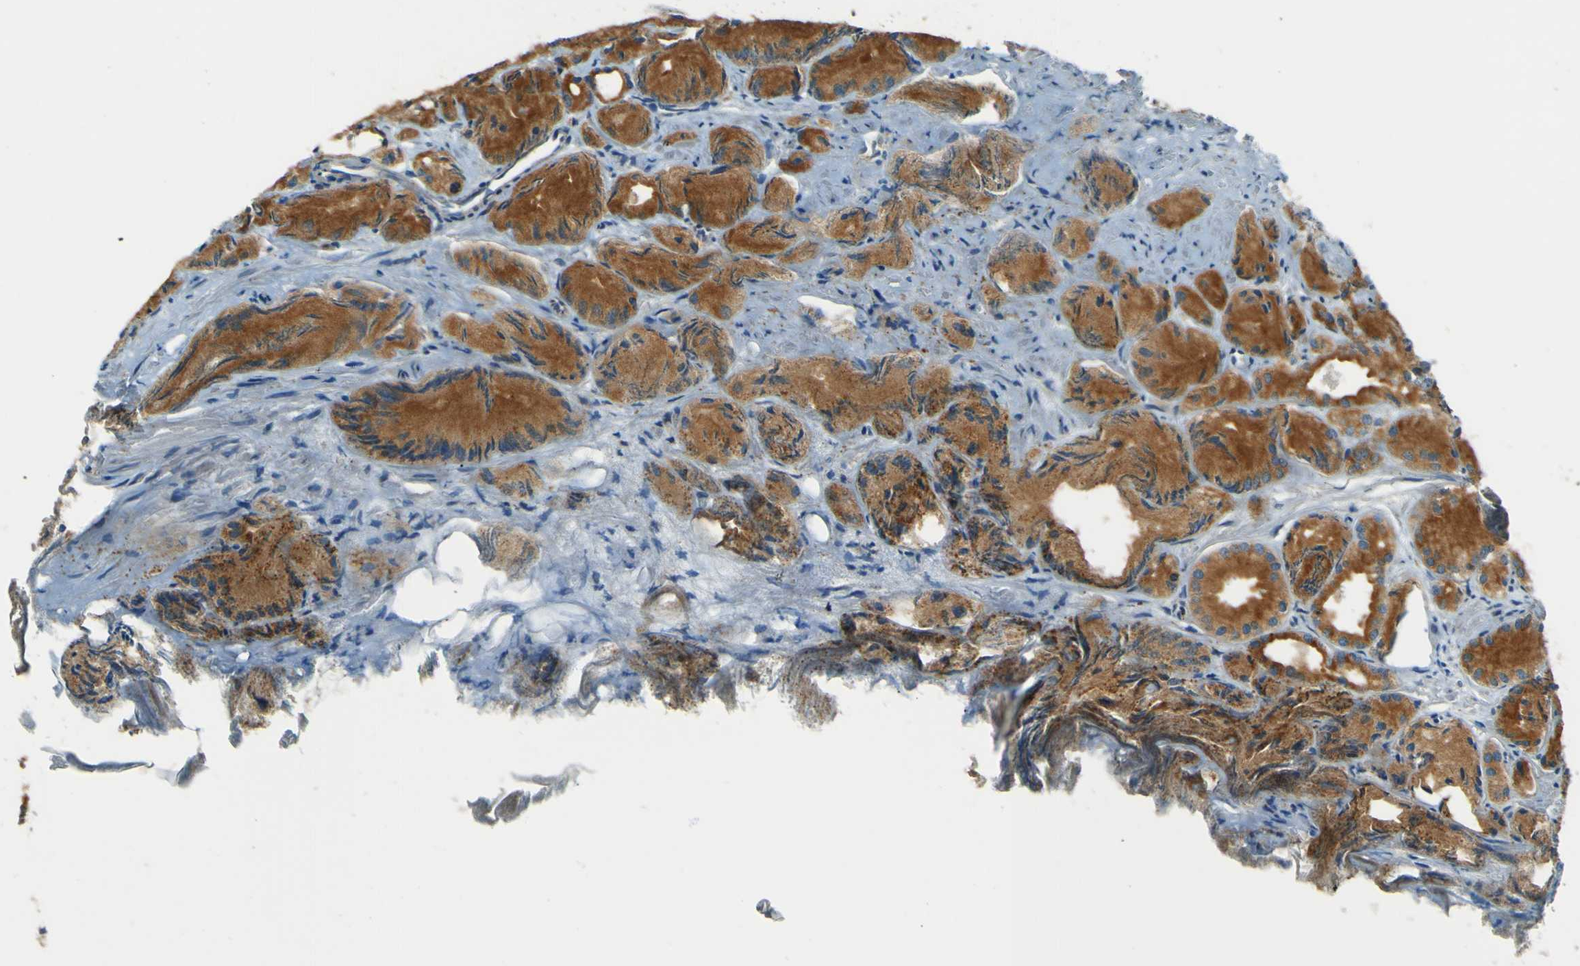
{"staining": {"intensity": "strong", "quantity": ">75%", "location": "cytoplasmic/membranous"}, "tissue": "prostate cancer", "cell_type": "Tumor cells", "image_type": "cancer", "snomed": [{"axis": "morphology", "description": "Adenocarcinoma, Low grade"}, {"axis": "topography", "description": "Prostate"}], "caption": "A brown stain shows strong cytoplasmic/membranous expression of a protein in prostate low-grade adenocarcinoma tumor cells.", "gene": "DNAJC5", "patient": {"sex": "male", "age": 72}}